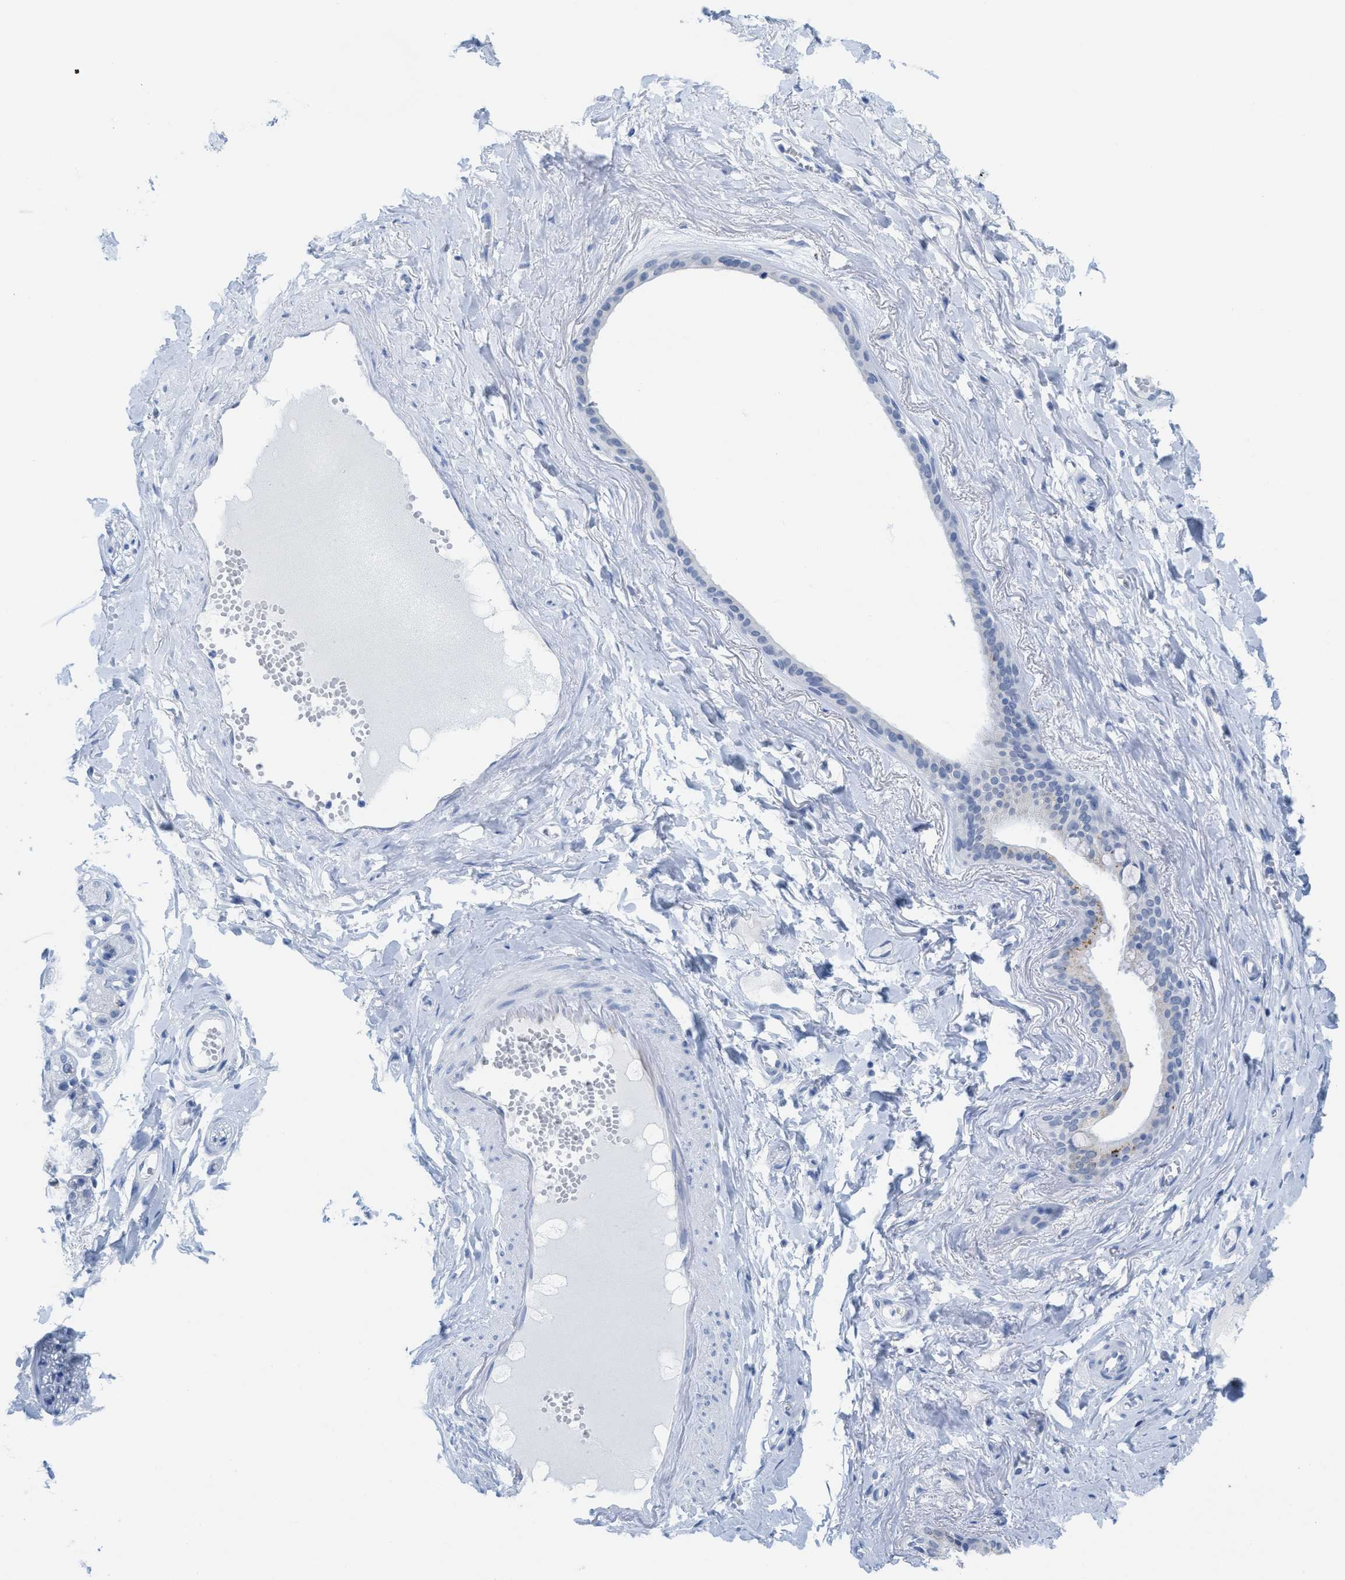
{"staining": {"intensity": "negative", "quantity": "none", "location": "none"}, "tissue": "adipose tissue", "cell_type": "Adipocytes", "image_type": "normal", "snomed": [{"axis": "morphology", "description": "Normal tissue, NOS"}, {"axis": "morphology", "description": "Inflammation, NOS"}, {"axis": "topography", "description": "Salivary gland"}, {"axis": "topography", "description": "Peripheral nerve tissue"}], "caption": "Unremarkable adipose tissue was stained to show a protein in brown. There is no significant expression in adipocytes. (DAB (3,3'-diaminobenzidine) immunohistochemistry (IHC), high magnification).", "gene": "WDR4", "patient": {"sex": "female", "age": 75}}